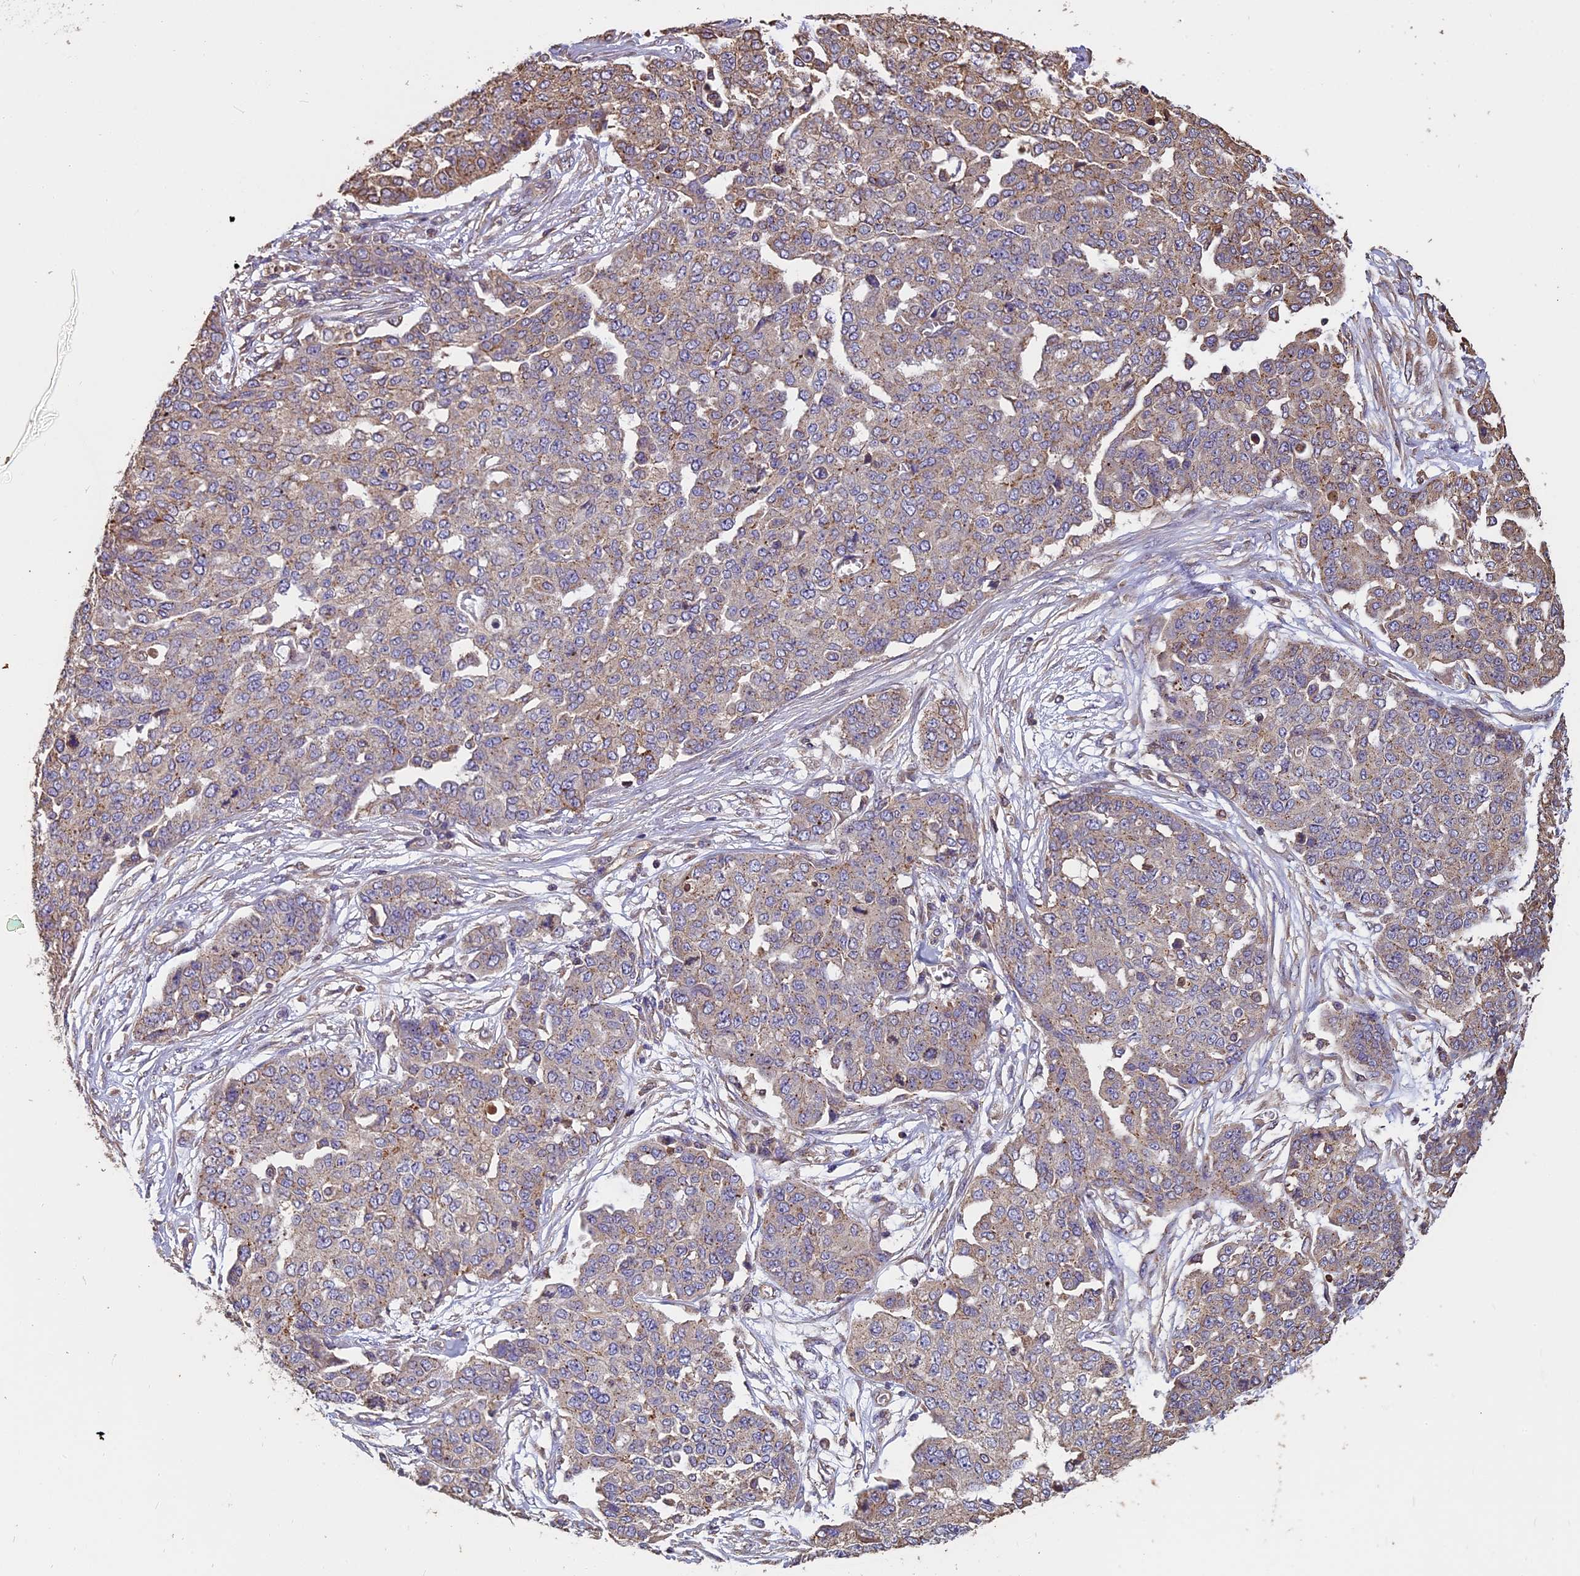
{"staining": {"intensity": "weak", "quantity": "<25%", "location": "cytoplasmic/membranous"}, "tissue": "ovarian cancer", "cell_type": "Tumor cells", "image_type": "cancer", "snomed": [{"axis": "morphology", "description": "Cystadenocarcinoma, serous, NOS"}, {"axis": "topography", "description": "Soft tissue"}, {"axis": "topography", "description": "Ovary"}], "caption": "A photomicrograph of human serous cystadenocarcinoma (ovarian) is negative for staining in tumor cells.", "gene": "CHMP2A", "patient": {"sex": "female", "age": 57}}